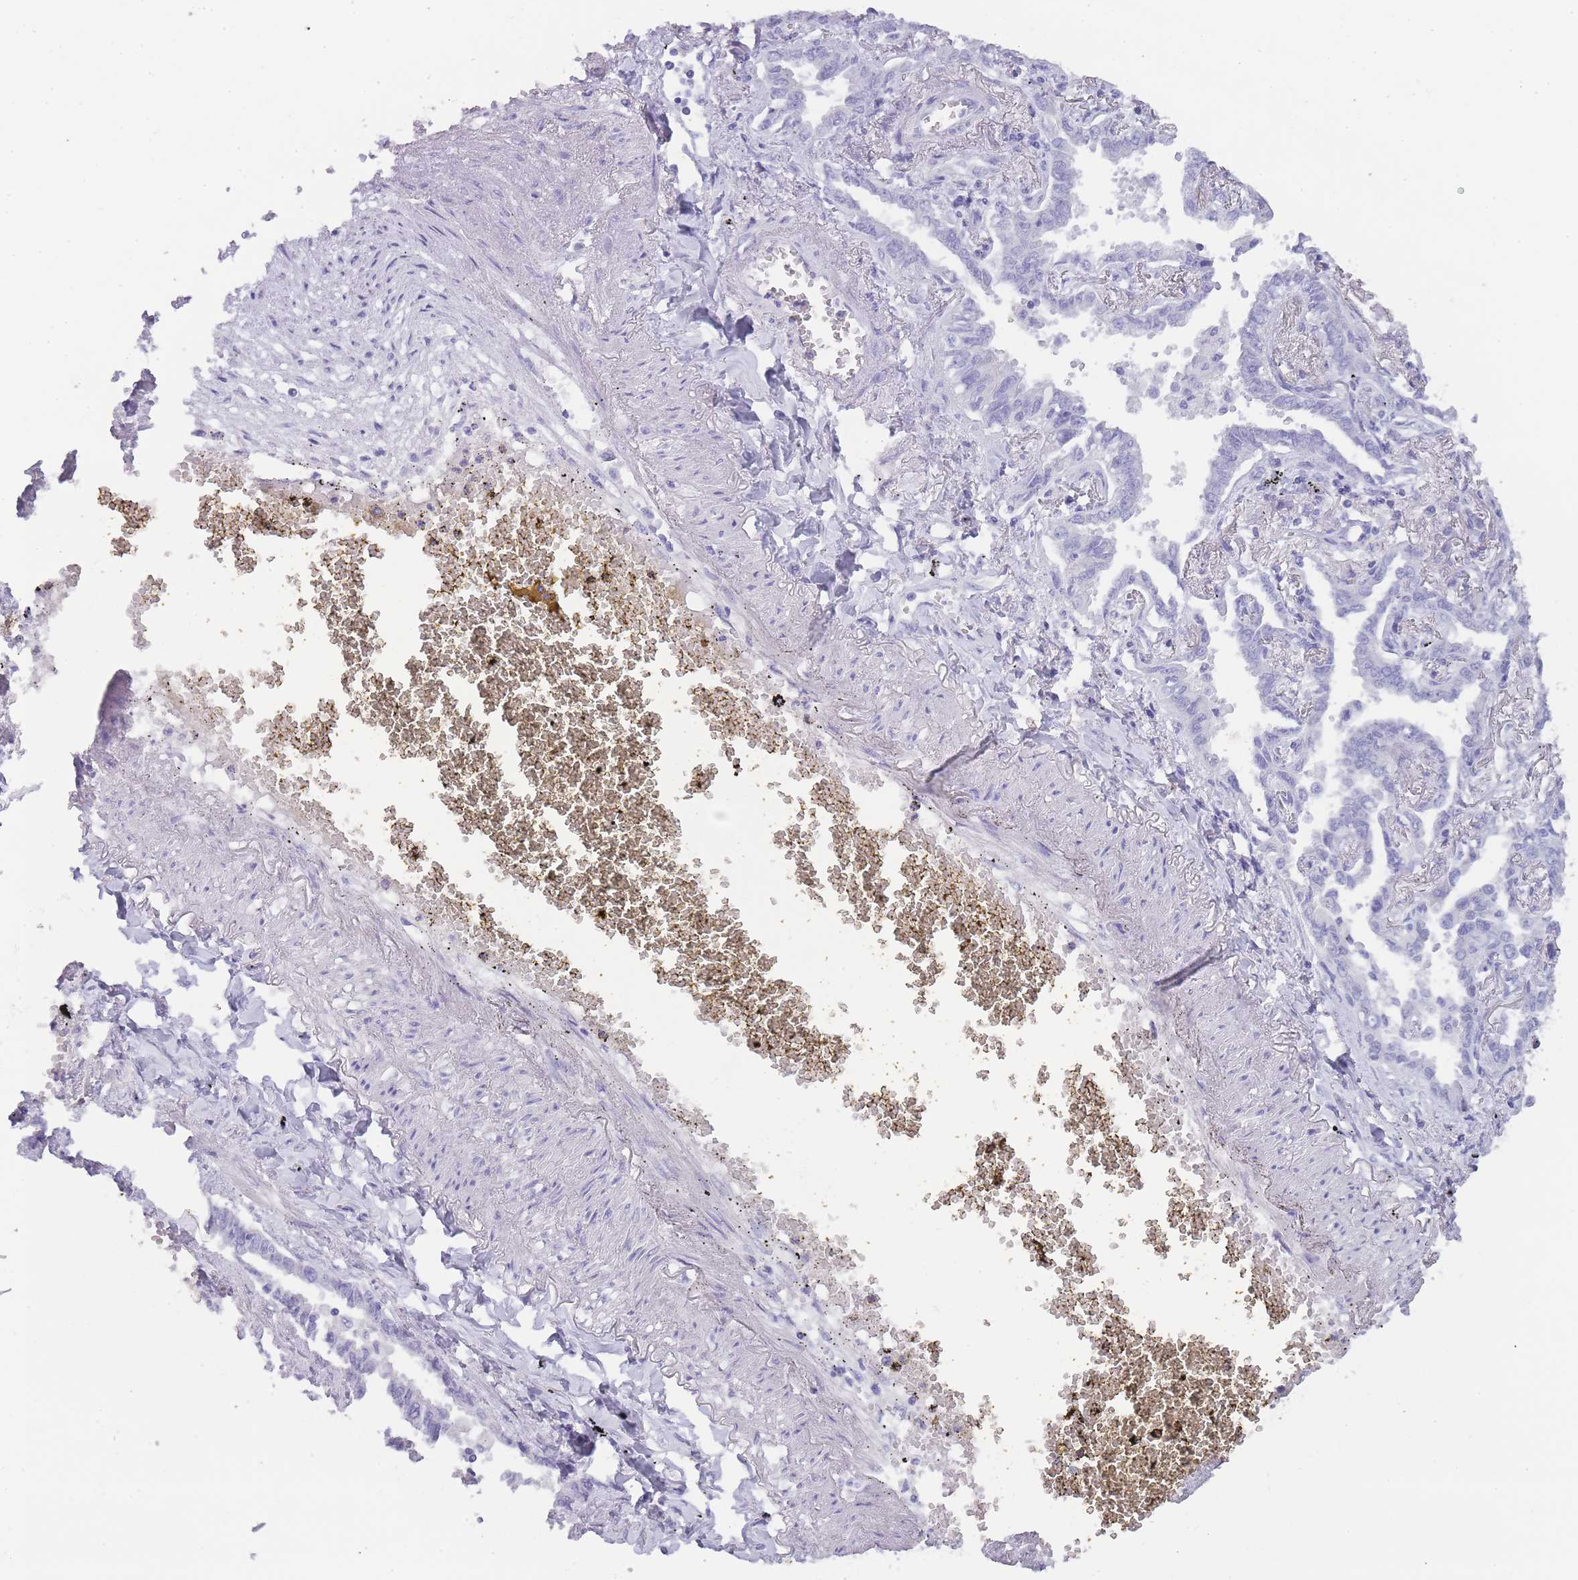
{"staining": {"intensity": "negative", "quantity": "none", "location": "none"}, "tissue": "lung cancer", "cell_type": "Tumor cells", "image_type": "cancer", "snomed": [{"axis": "morphology", "description": "Adenocarcinoma, NOS"}, {"axis": "topography", "description": "Lung"}], "caption": "Immunohistochemistry (IHC) image of human adenocarcinoma (lung) stained for a protein (brown), which demonstrates no expression in tumor cells.", "gene": "TCP11", "patient": {"sex": "male", "age": 67}}